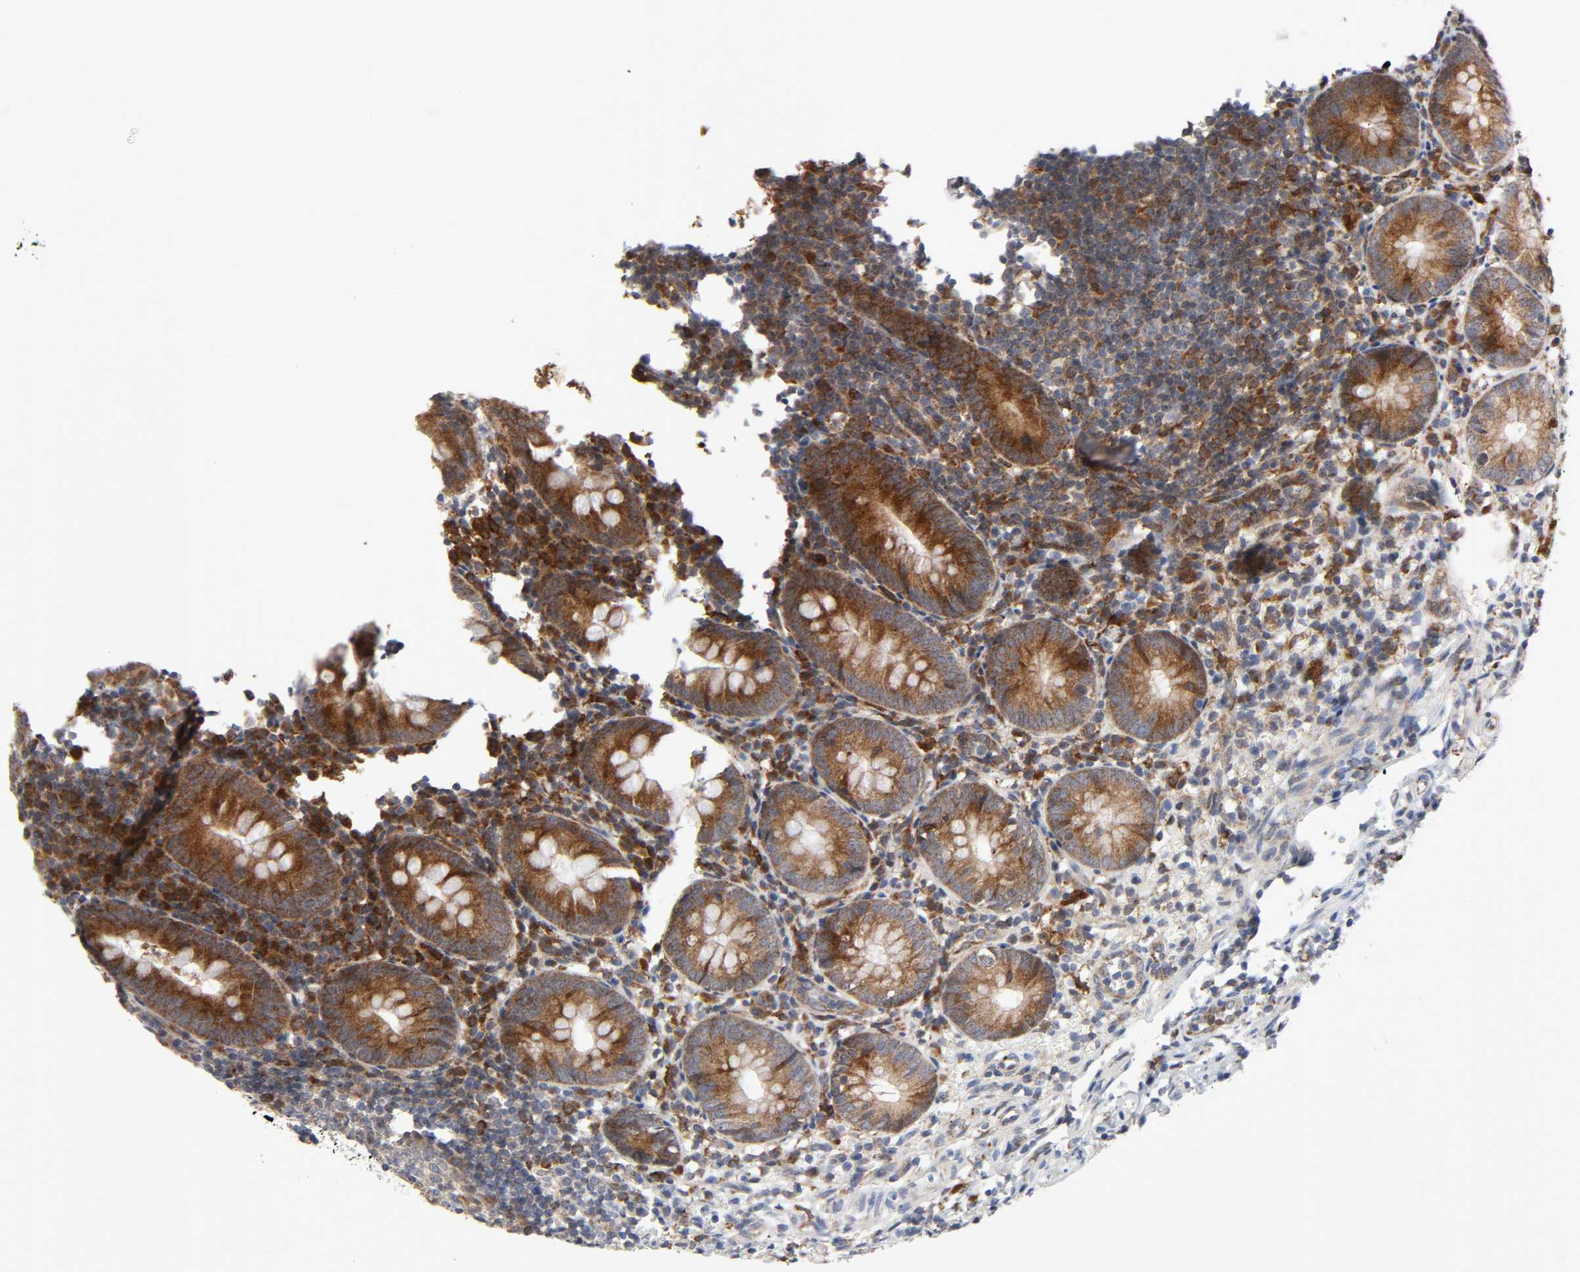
{"staining": {"intensity": "strong", "quantity": ">75%", "location": "cytoplasmic/membranous"}, "tissue": "appendix", "cell_type": "Glandular cells", "image_type": "normal", "snomed": [{"axis": "morphology", "description": "Normal tissue, NOS"}, {"axis": "topography", "description": "Appendix"}], "caption": "Immunohistochemistry of normal human appendix shows high levels of strong cytoplasmic/membranous staining in approximately >75% of glandular cells. (brown staining indicates protein expression, while blue staining denotes nuclei).", "gene": "BAX", "patient": {"sex": "female", "age": 10}}